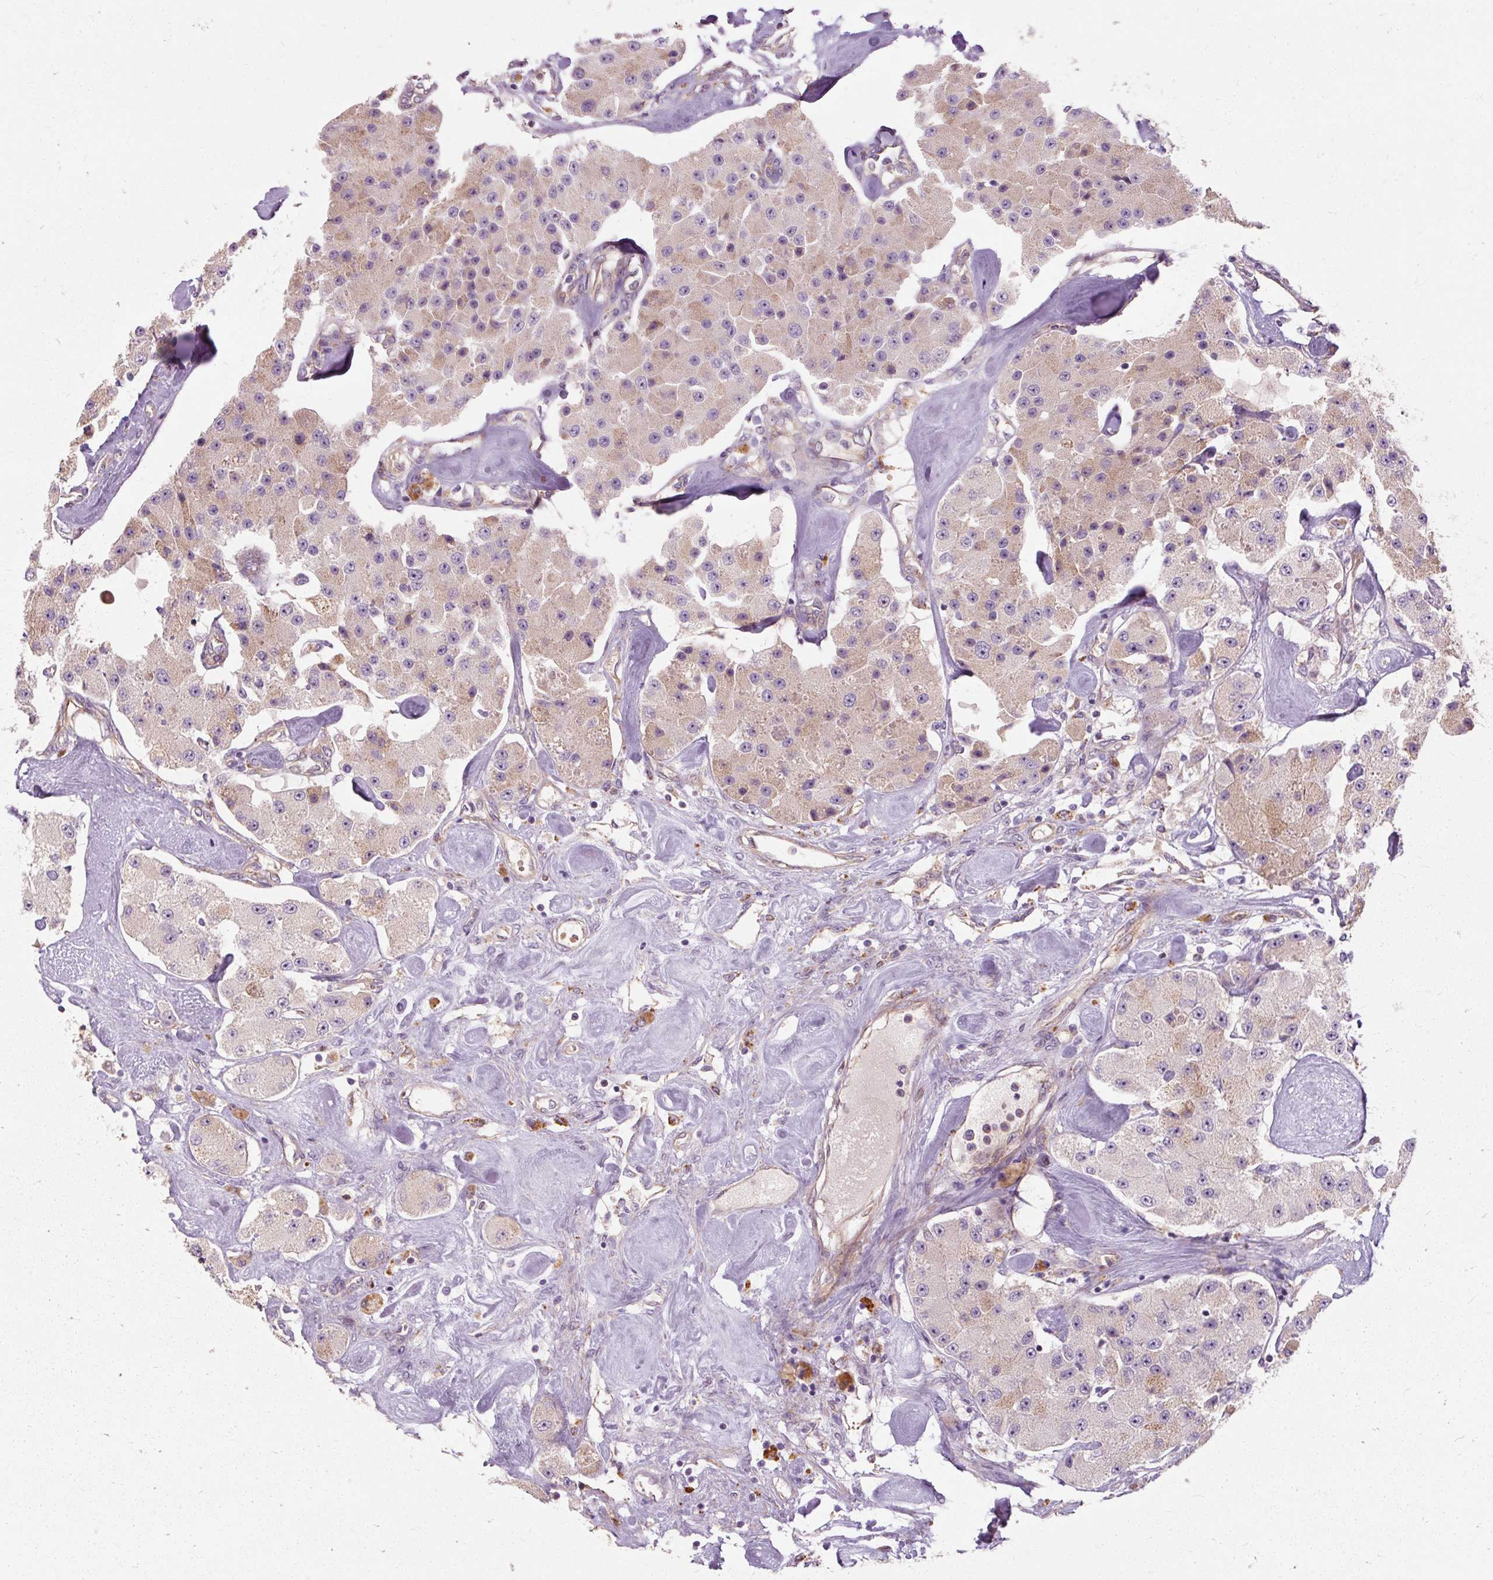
{"staining": {"intensity": "weak", "quantity": "<25%", "location": "cytoplasmic/membranous"}, "tissue": "carcinoid", "cell_type": "Tumor cells", "image_type": "cancer", "snomed": [{"axis": "morphology", "description": "Carcinoid, malignant, NOS"}, {"axis": "topography", "description": "Pancreas"}], "caption": "DAB (3,3'-diaminobenzidine) immunohistochemical staining of human carcinoid reveals no significant expression in tumor cells.", "gene": "TBC1D4", "patient": {"sex": "male", "age": 41}}